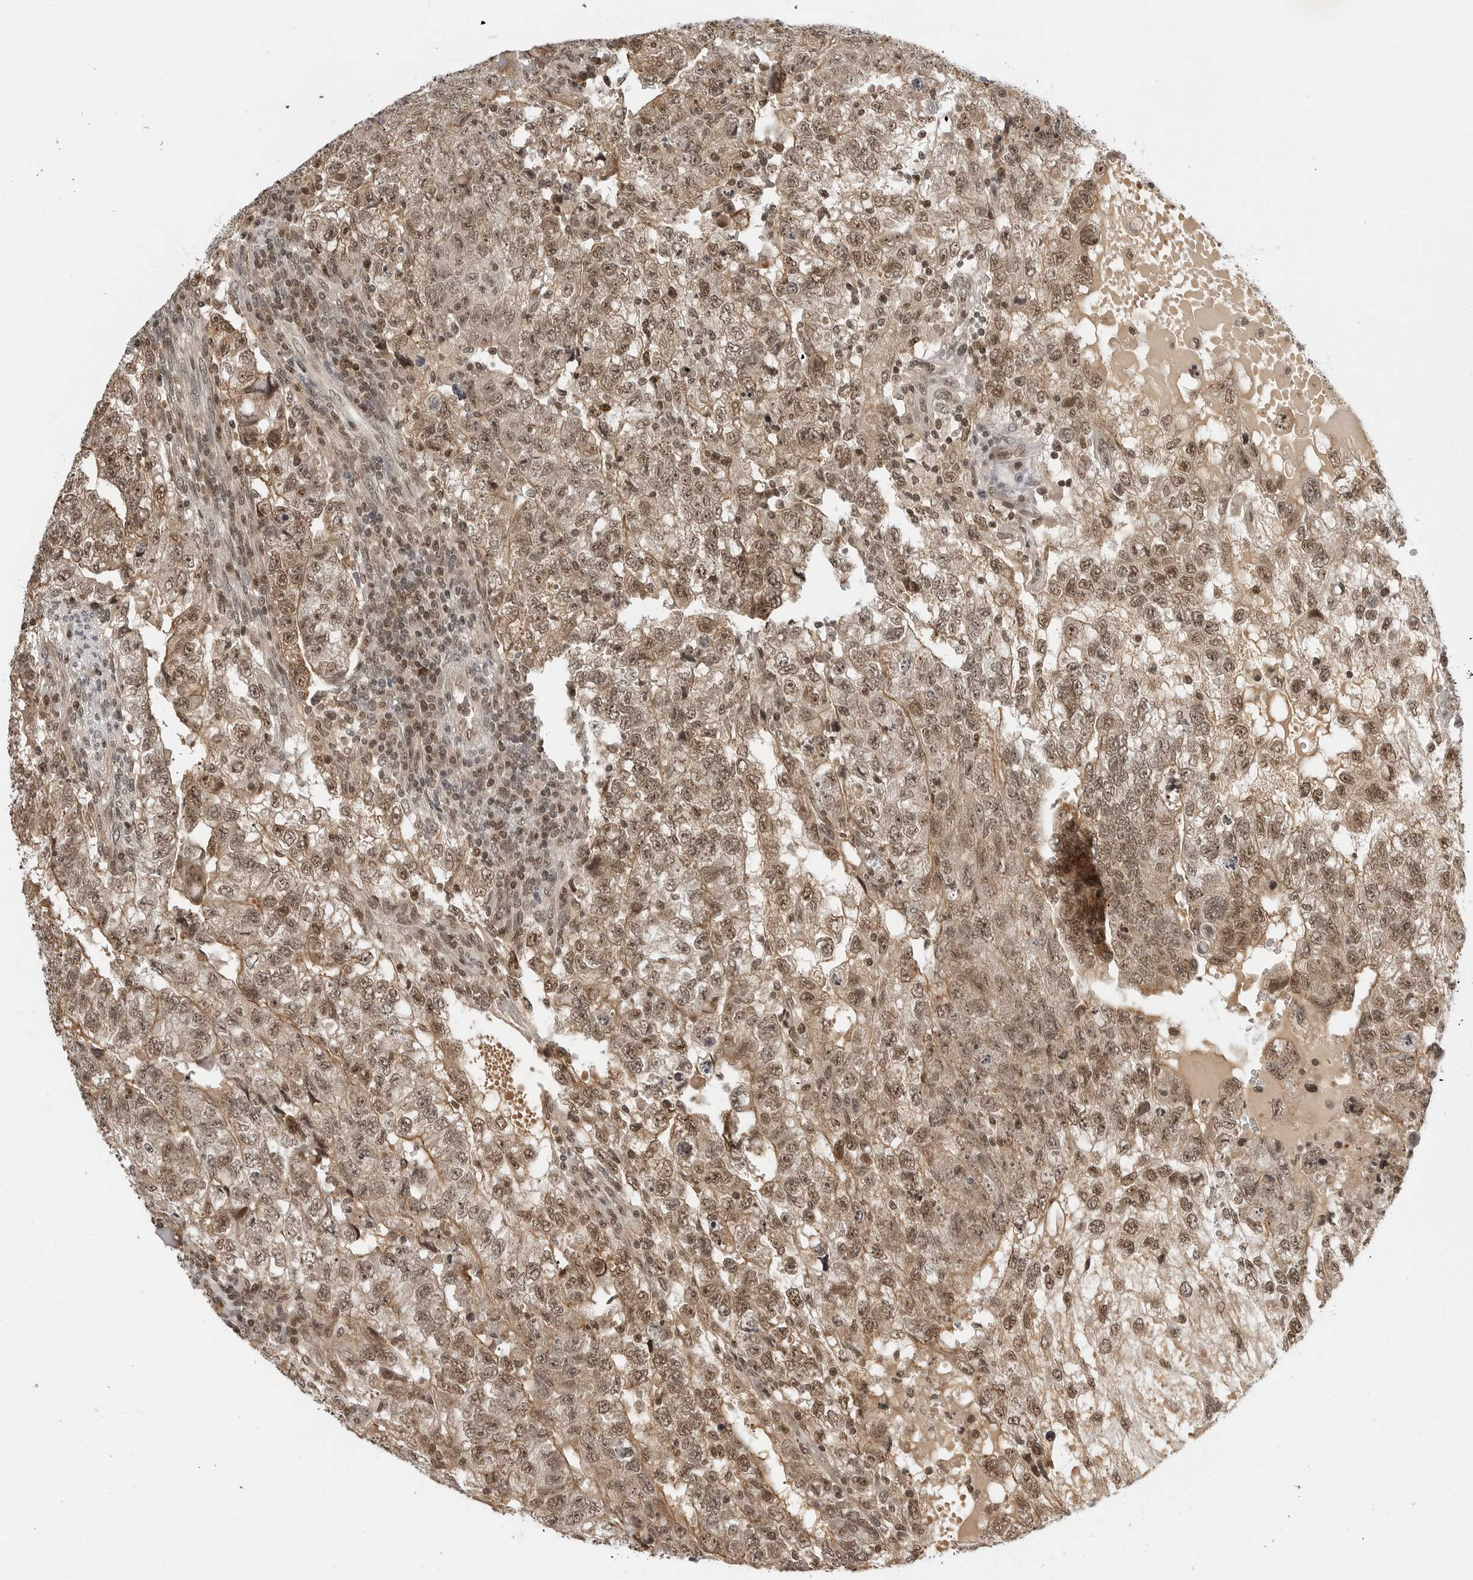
{"staining": {"intensity": "moderate", "quantity": ">75%", "location": "cytoplasmic/membranous,nuclear"}, "tissue": "testis cancer", "cell_type": "Tumor cells", "image_type": "cancer", "snomed": [{"axis": "morphology", "description": "Carcinoma, Embryonal, NOS"}, {"axis": "topography", "description": "Testis"}], "caption": "There is medium levels of moderate cytoplasmic/membranous and nuclear staining in tumor cells of testis embryonal carcinoma, as demonstrated by immunohistochemical staining (brown color).", "gene": "C8orf33", "patient": {"sex": "male", "age": 36}}